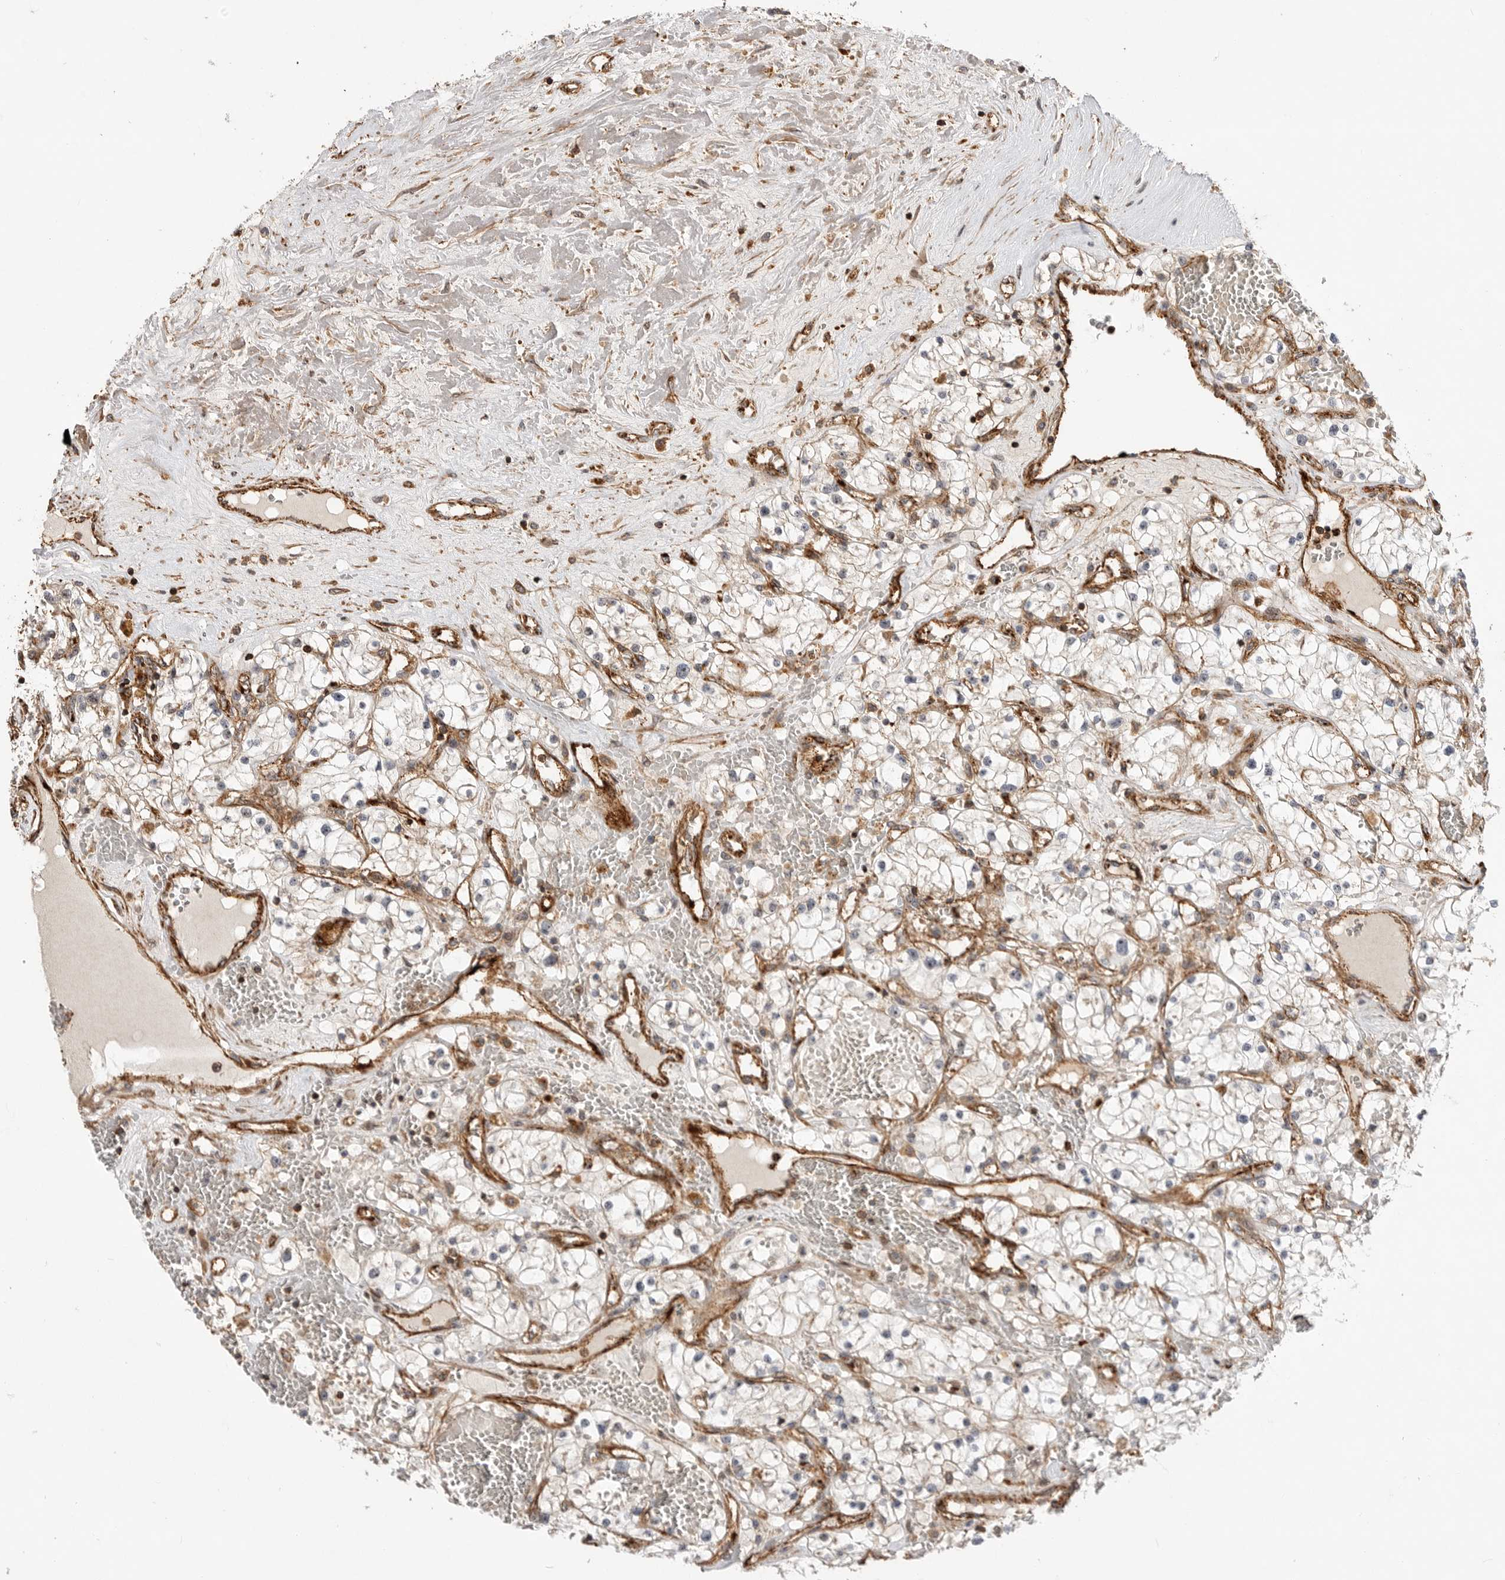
{"staining": {"intensity": "weak", "quantity": "<25%", "location": "cytoplasmic/membranous"}, "tissue": "renal cancer", "cell_type": "Tumor cells", "image_type": "cancer", "snomed": [{"axis": "morphology", "description": "Normal tissue, NOS"}, {"axis": "morphology", "description": "Adenocarcinoma, NOS"}, {"axis": "topography", "description": "Kidney"}], "caption": "Tumor cells are negative for brown protein staining in renal cancer (adenocarcinoma).", "gene": "GPATCH2", "patient": {"sex": "male", "age": 68}}